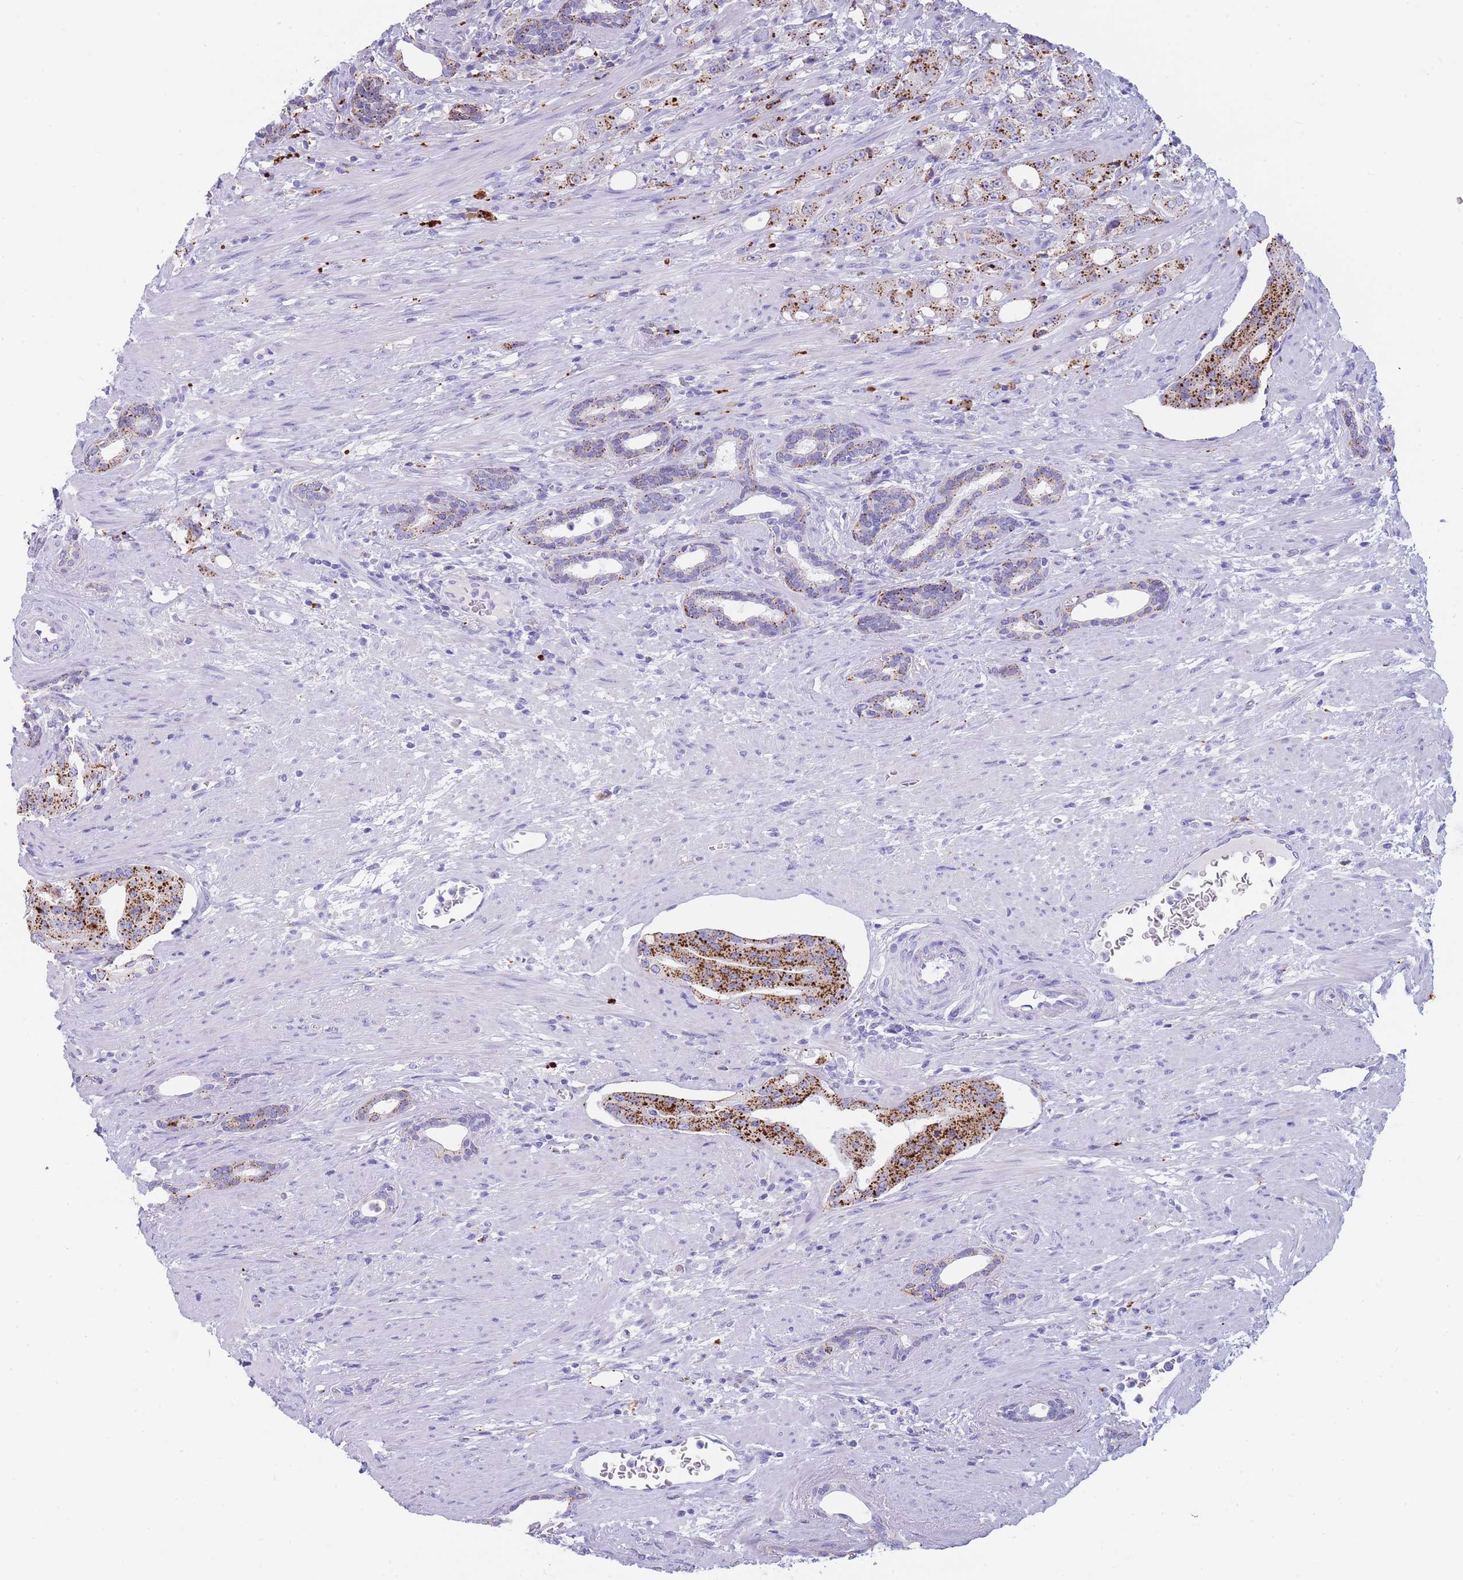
{"staining": {"intensity": "strong", "quantity": ">75%", "location": "cytoplasmic/membranous"}, "tissue": "prostate cancer", "cell_type": "Tumor cells", "image_type": "cancer", "snomed": [{"axis": "morphology", "description": "Adenocarcinoma, High grade"}, {"axis": "topography", "description": "Prostate"}], "caption": "The image displays staining of prostate cancer (high-grade adenocarcinoma), revealing strong cytoplasmic/membranous protein staining (brown color) within tumor cells.", "gene": "GAA", "patient": {"sex": "male", "age": 69}}